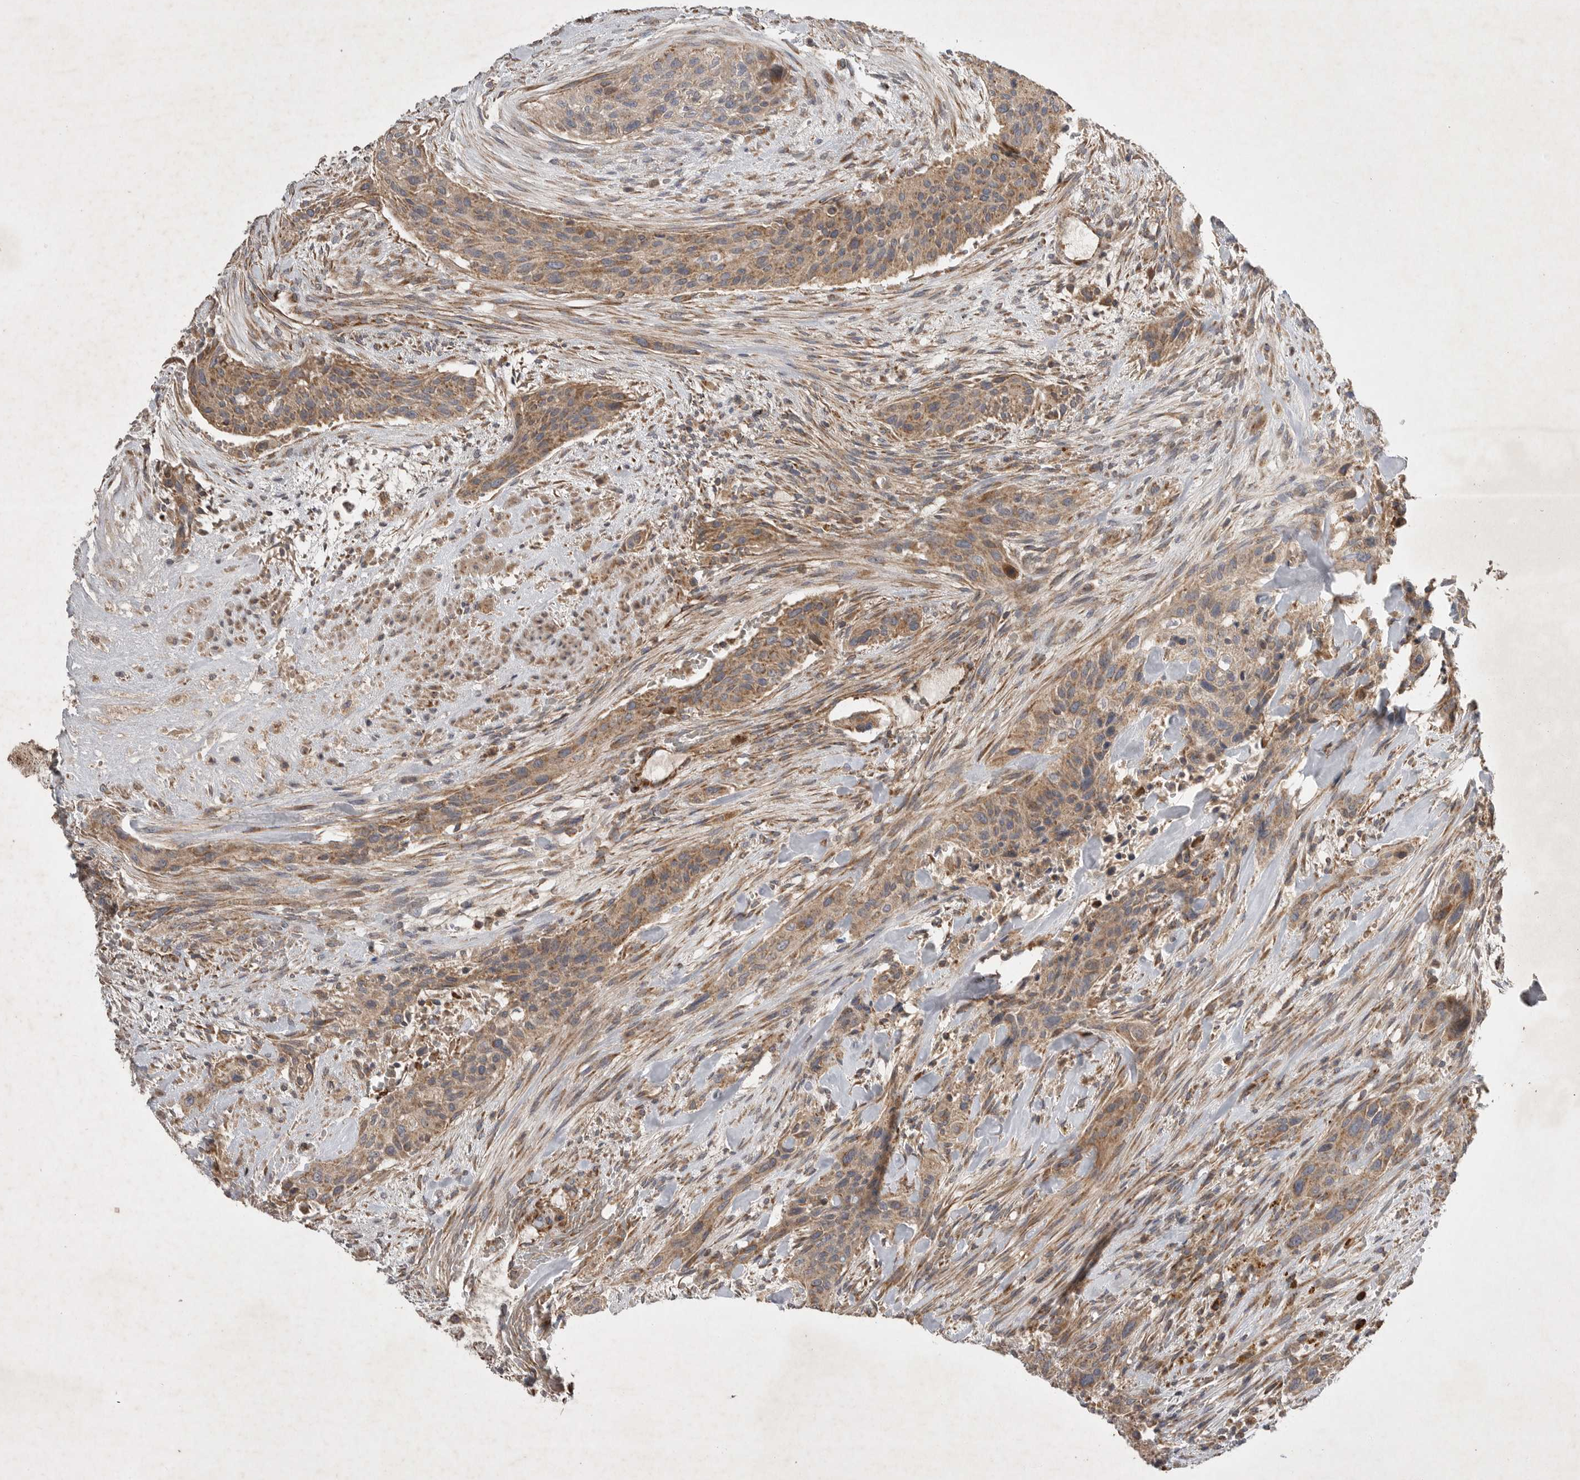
{"staining": {"intensity": "moderate", "quantity": ">75%", "location": "cytoplasmic/membranous"}, "tissue": "urothelial cancer", "cell_type": "Tumor cells", "image_type": "cancer", "snomed": [{"axis": "morphology", "description": "Urothelial carcinoma, High grade"}, {"axis": "topography", "description": "Urinary bladder"}], "caption": "High-magnification brightfield microscopy of urothelial cancer stained with DAB (brown) and counterstained with hematoxylin (blue). tumor cells exhibit moderate cytoplasmic/membranous staining is present in about>75% of cells.", "gene": "KIF21B", "patient": {"sex": "male", "age": 35}}